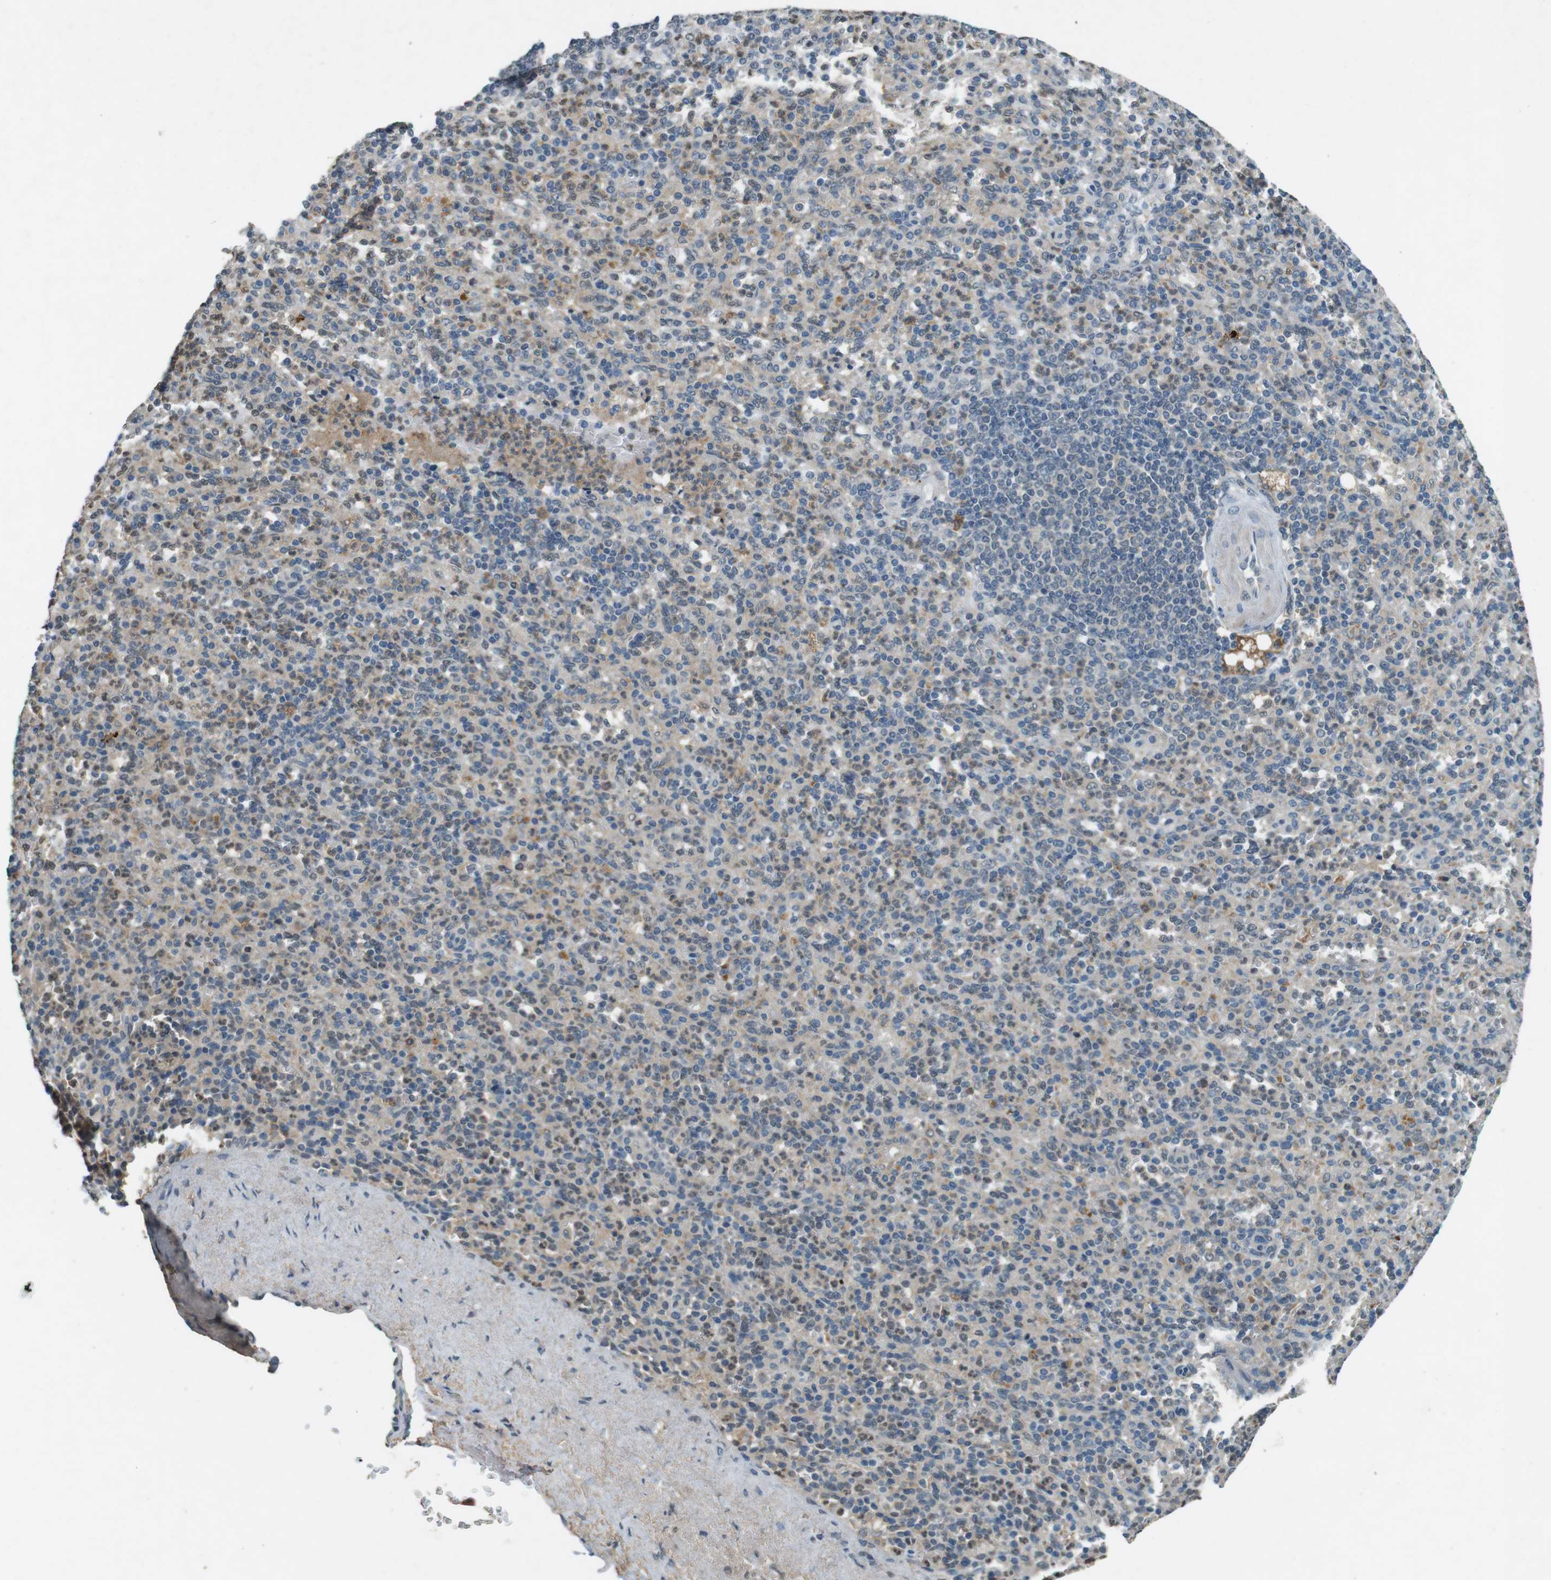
{"staining": {"intensity": "weak", "quantity": "25%-75%", "location": "cytoplasmic/membranous,nuclear"}, "tissue": "spleen", "cell_type": "Cells in red pulp", "image_type": "normal", "snomed": [{"axis": "morphology", "description": "Normal tissue, NOS"}, {"axis": "topography", "description": "Spleen"}], "caption": "Brown immunohistochemical staining in benign spleen shows weak cytoplasmic/membranous,nuclear positivity in about 25%-75% of cells in red pulp. (Brightfield microscopy of DAB IHC at high magnification).", "gene": "CDK14", "patient": {"sex": "female", "age": 74}}